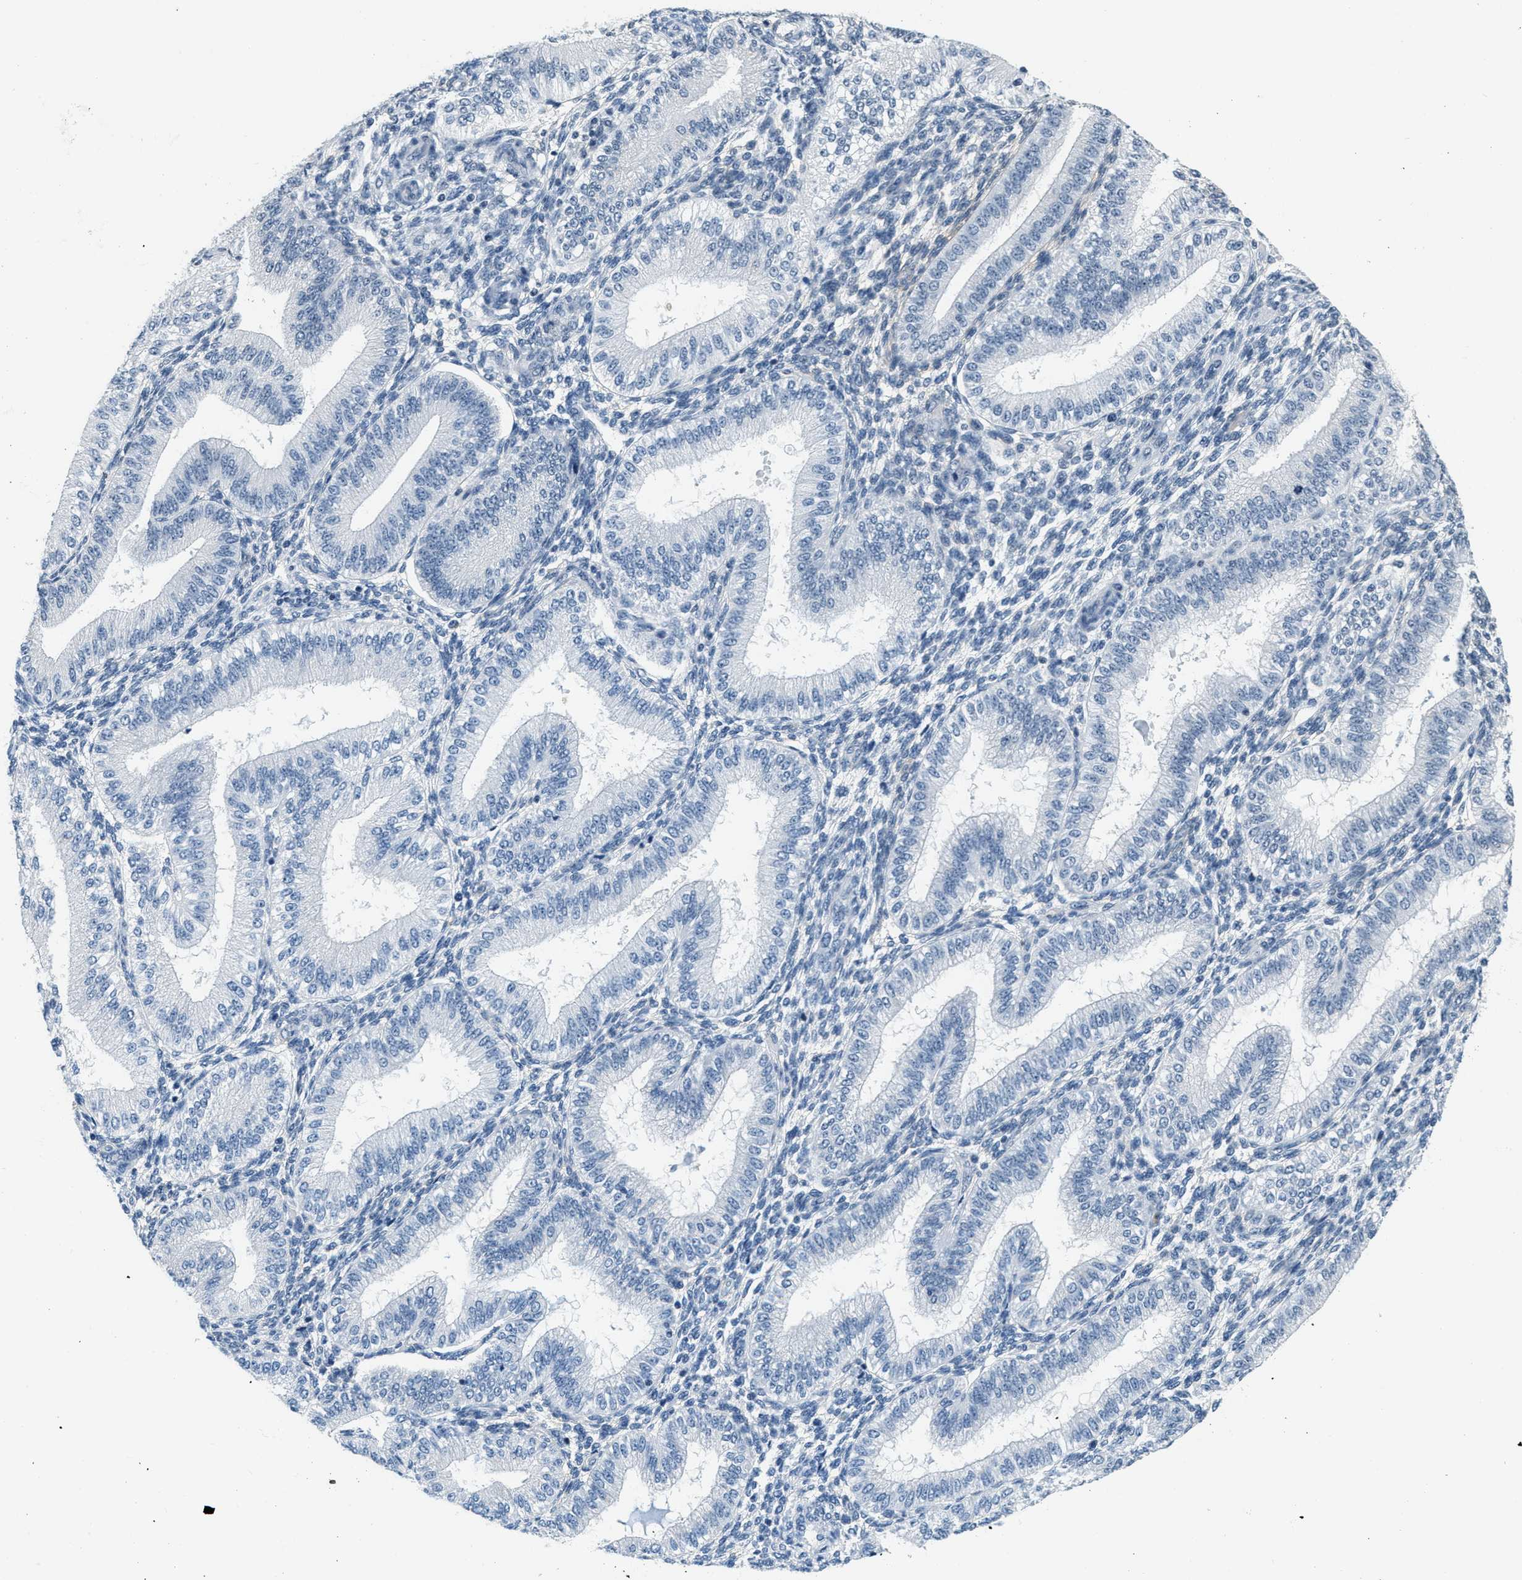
{"staining": {"intensity": "negative", "quantity": "none", "location": "none"}, "tissue": "endometrium", "cell_type": "Cells in endometrial stroma", "image_type": "normal", "snomed": [{"axis": "morphology", "description": "Normal tissue, NOS"}, {"axis": "topography", "description": "Endometrium"}], "caption": "The micrograph shows no significant positivity in cells in endometrial stroma of endometrium.", "gene": "CA4", "patient": {"sex": "female", "age": 39}}